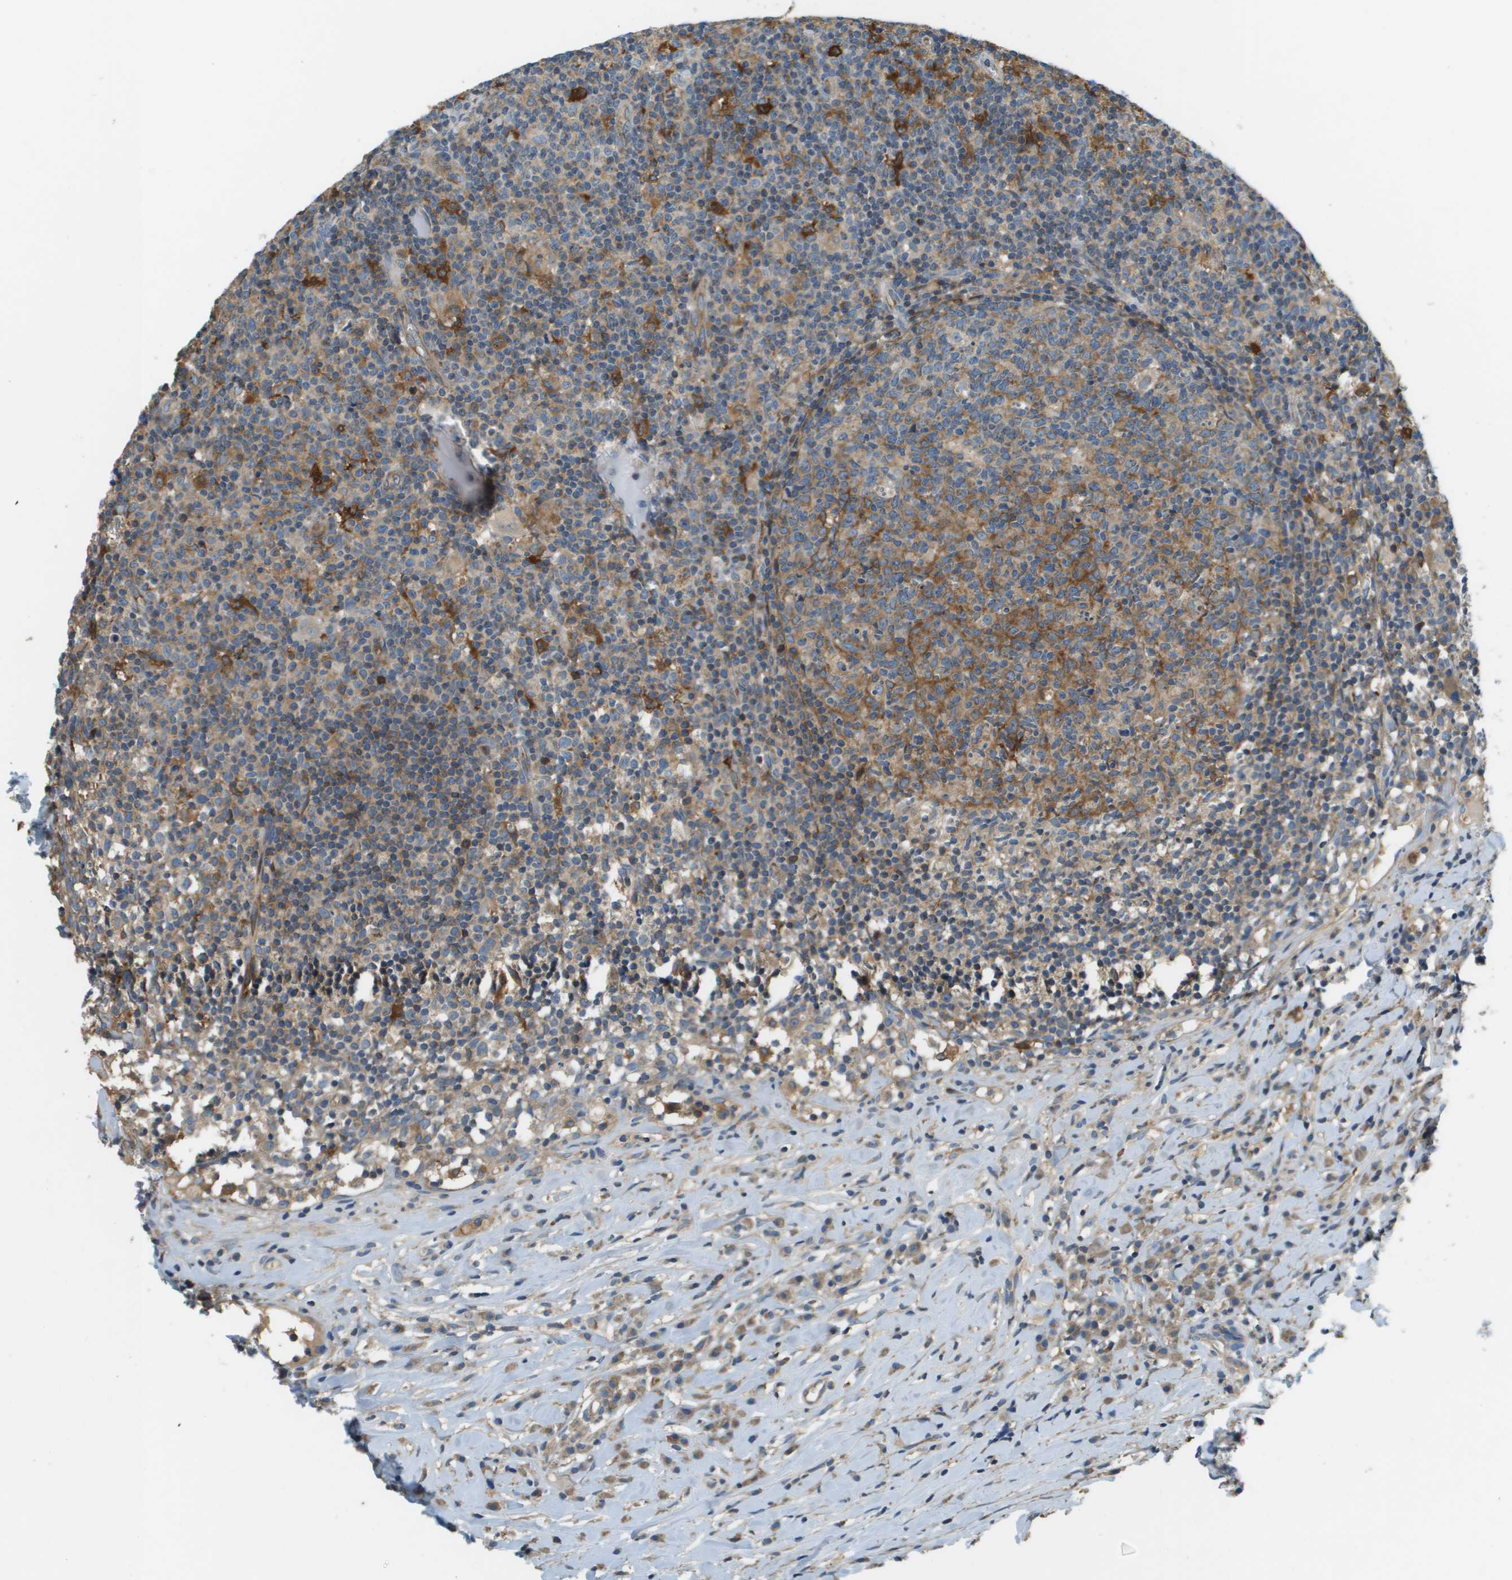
{"staining": {"intensity": "strong", "quantity": "<25%", "location": "cytoplasmic/membranous"}, "tissue": "lymph node", "cell_type": "Germinal center cells", "image_type": "normal", "snomed": [{"axis": "morphology", "description": "Normal tissue, NOS"}, {"axis": "morphology", "description": "Inflammation, NOS"}, {"axis": "topography", "description": "Lymph node"}], "caption": "High-magnification brightfield microscopy of benign lymph node stained with DAB (brown) and counterstained with hematoxylin (blue). germinal center cells exhibit strong cytoplasmic/membranous expression is identified in about<25% of cells.", "gene": "SAMSN1", "patient": {"sex": "male", "age": 55}}